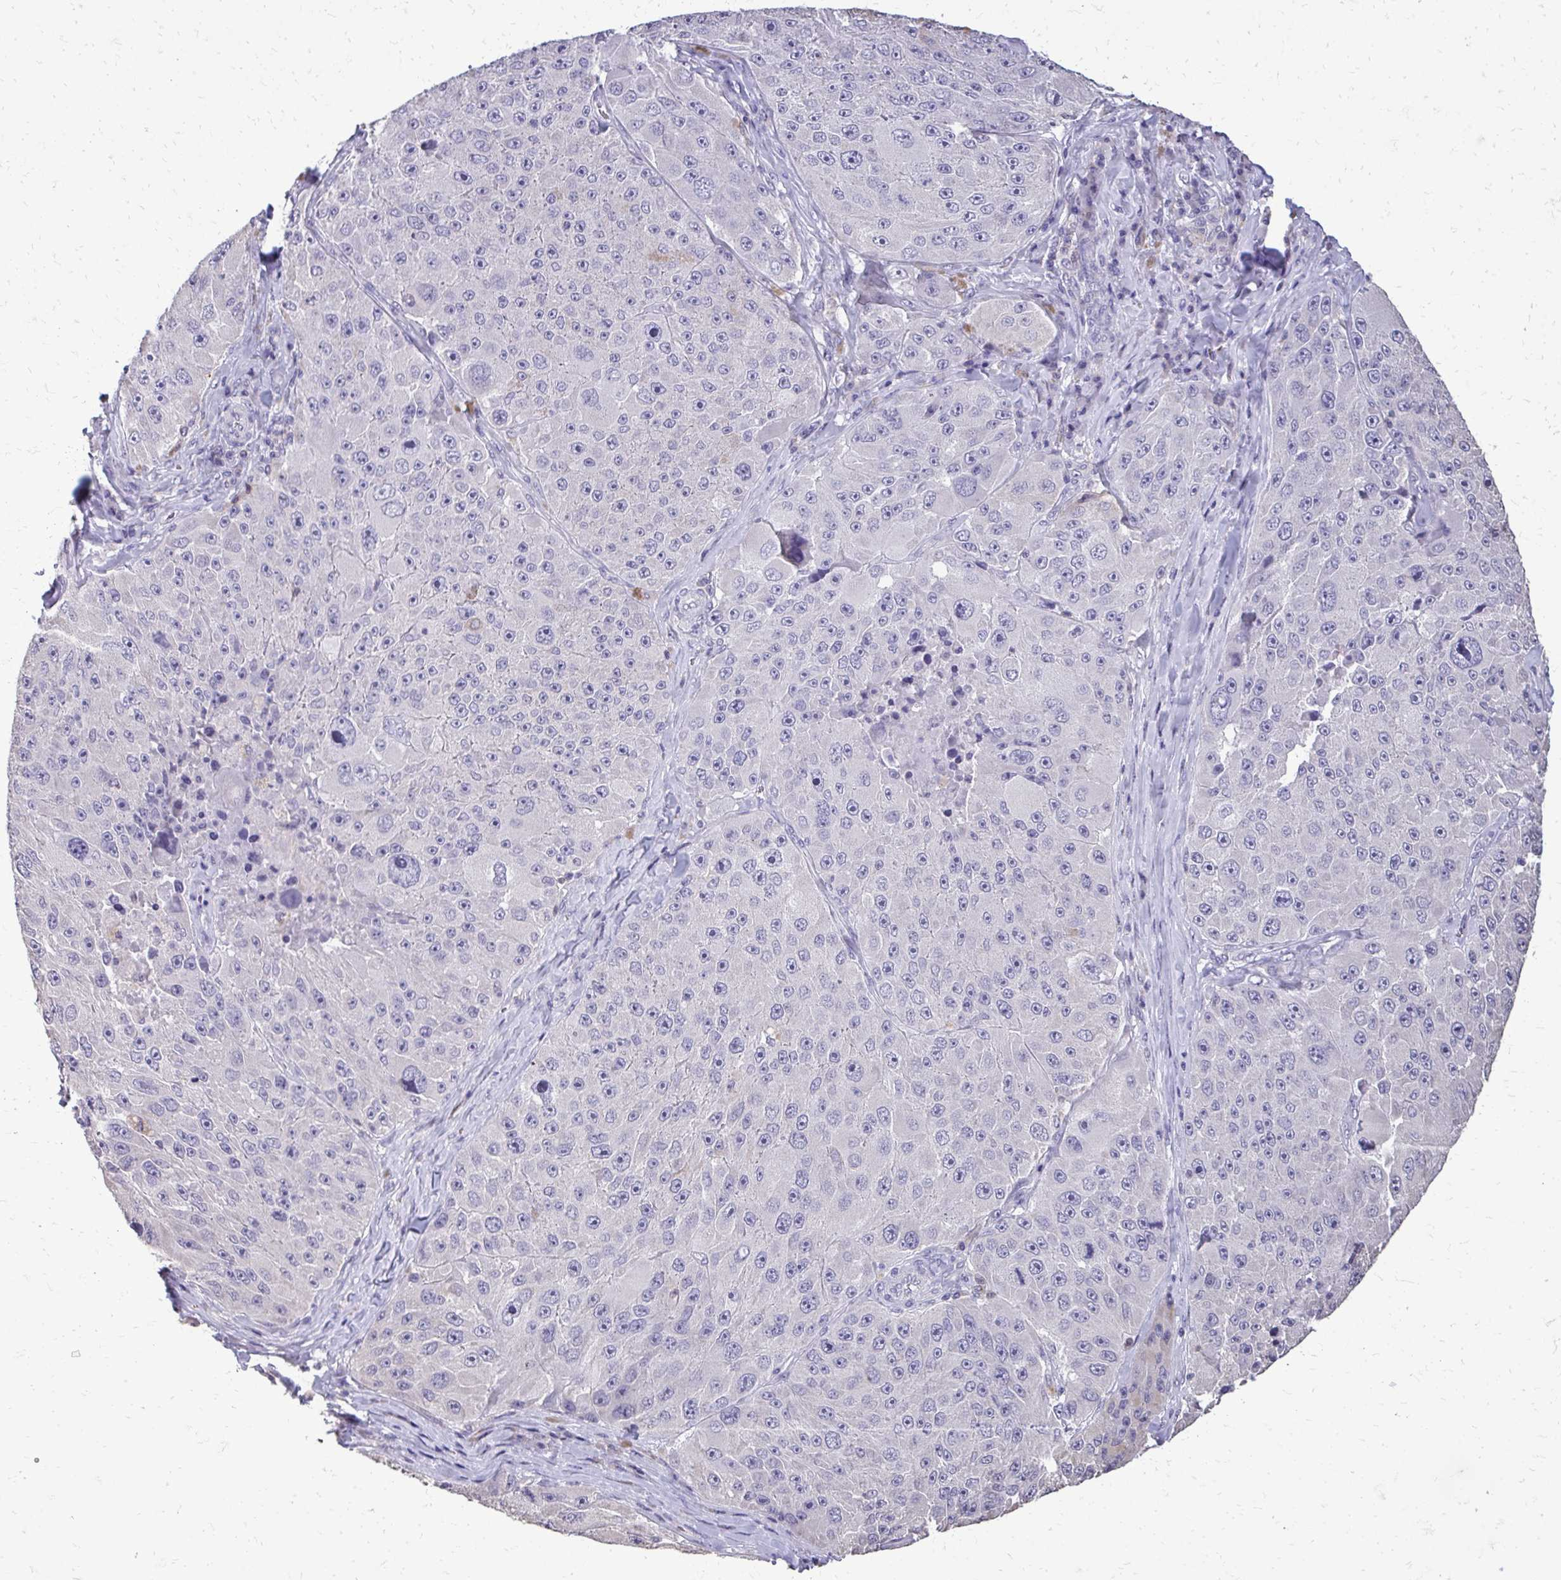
{"staining": {"intensity": "negative", "quantity": "none", "location": "none"}, "tissue": "melanoma", "cell_type": "Tumor cells", "image_type": "cancer", "snomed": [{"axis": "morphology", "description": "Malignant melanoma, Metastatic site"}, {"axis": "topography", "description": "Lymph node"}], "caption": "The immunohistochemistry photomicrograph has no significant positivity in tumor cells of melanoma tissue.", "gene": "AKAP5", "patient": {"sex": "male", "age": 62}}